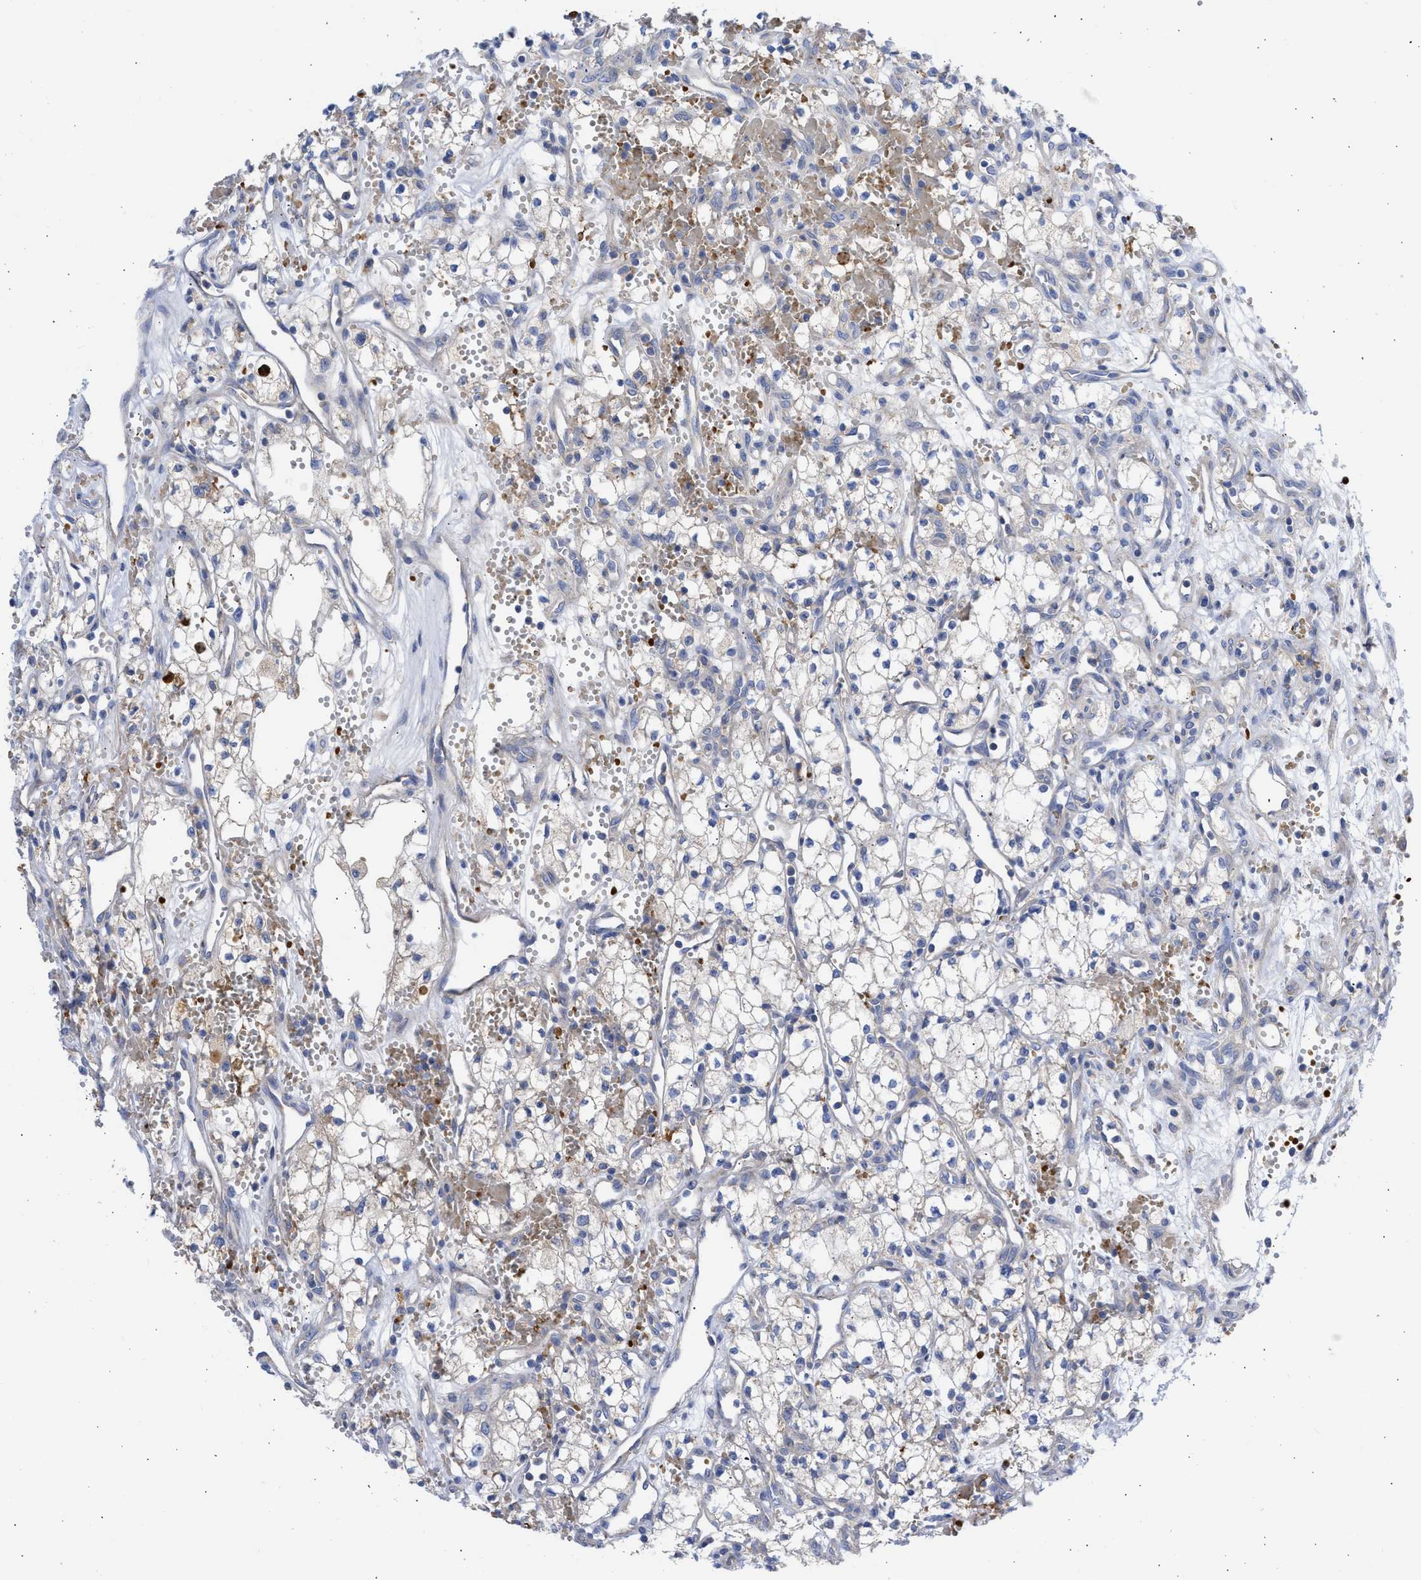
{"staining": {"intensity": "negative", "quantity": "none", "location": "none"}, "tissue": "renal cancer", "cell_type": "Tumor cells", "image_type": "cancer", "snomed": [{"axis": "morphology", "description": "Adenocarcinoma, NOS"}, {"axis": "topography", "description": "Kidney"}], "caption": "High magnification brightfield microscopy of adenocarcinoma (renal) stained with DAB (3,3'-diaminobenzidine) (brown) and counterstained with hematoxylin (blue): tumor cells show no significant positivity. (DAB (3,3'-diaminobenzidine) IHC visualized using brightfield microscopy, high magnification).", "gene": "BTG3", "patient": {"sex": "male", "age": 59}}